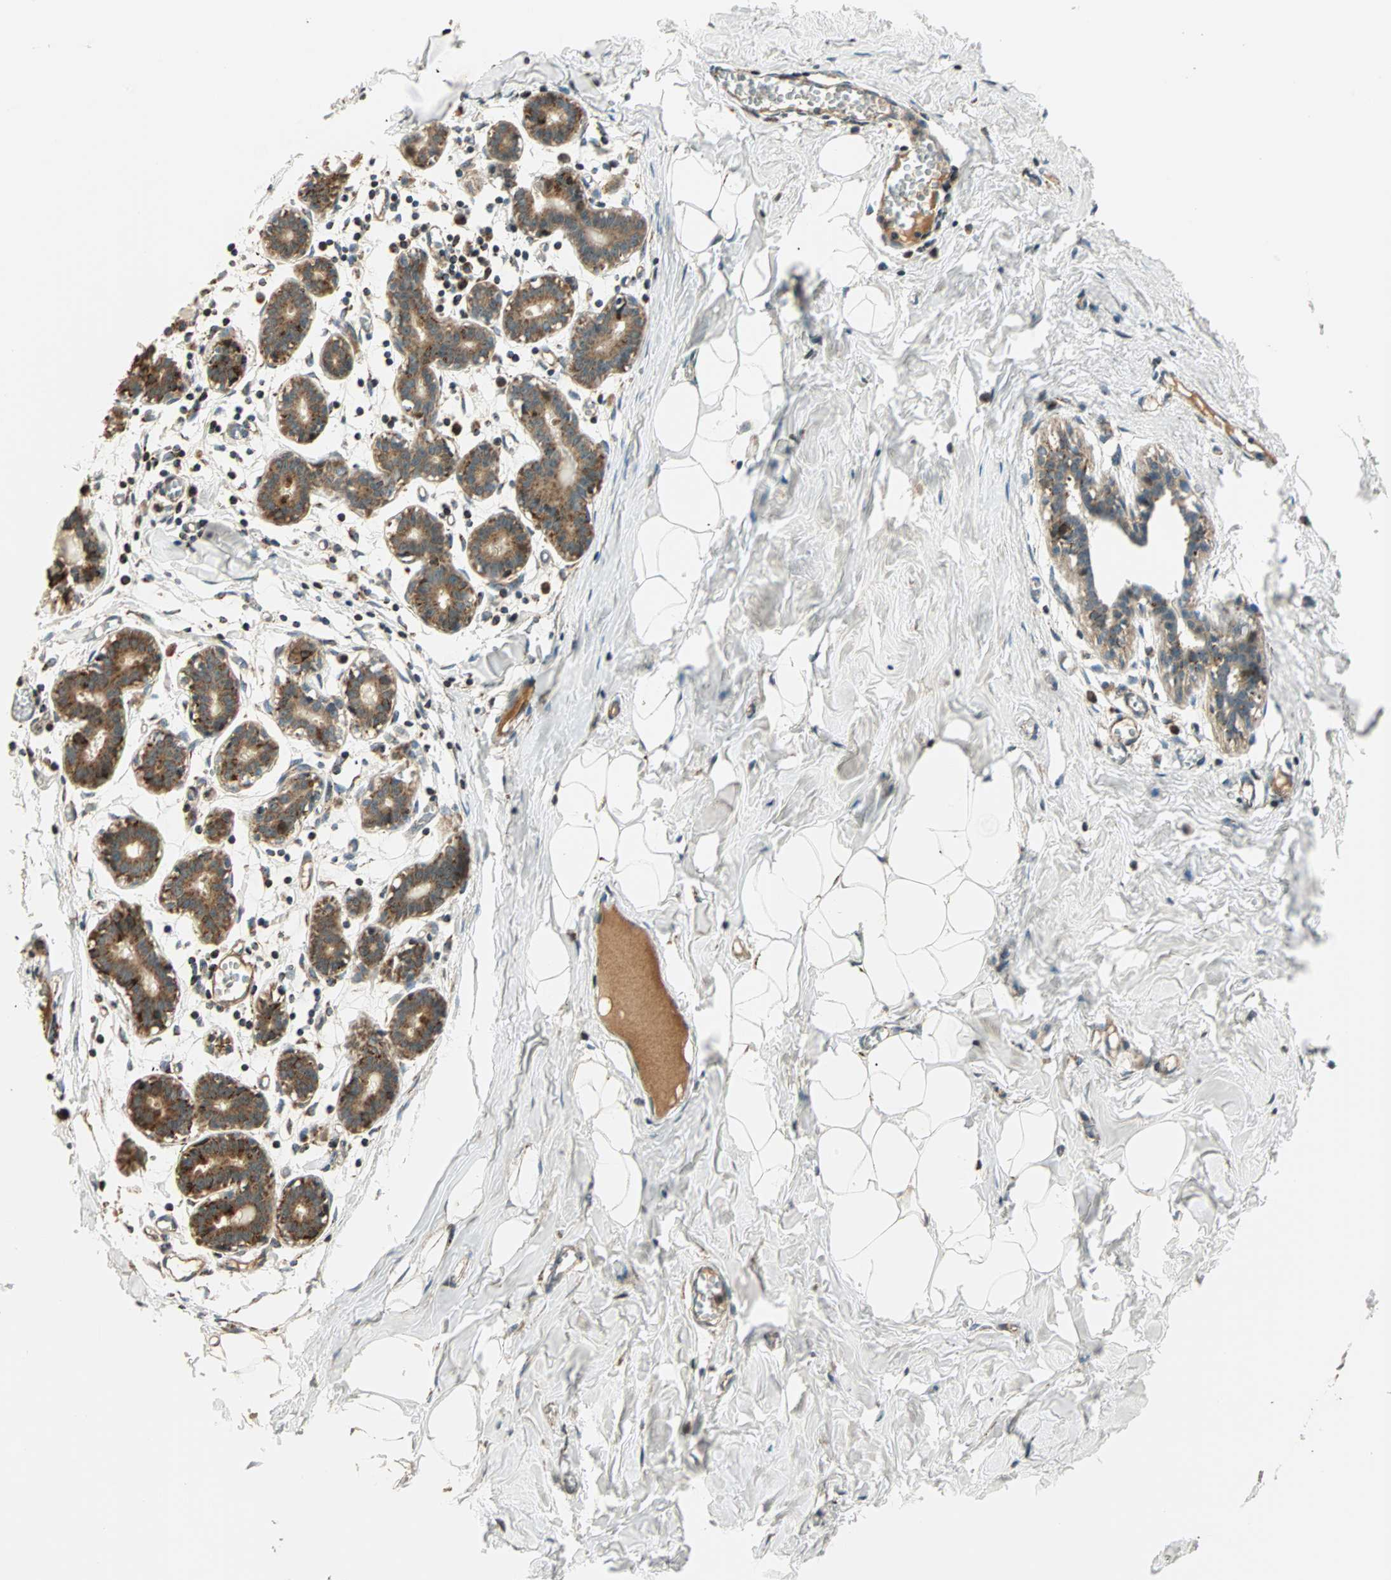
{"staining": {"intensity": "negative", "quantity": "none", "location": "none"}, "tissue": "breast", "cell_type": "Adipocytes", "image_type": "normal", "snomed": [{"axis": "morphology", "description": "Normal tissue, NOS"}, {"axis": "topography", "description": "Breast"}], "caption": "High magnification brightfield microscopy of normal breast stained with DAB (brown) and counterstained with hematoxylin (blue): adipocytes show no significant positivity. The staining is performed using DAB brown chromogen with nuclei counter-stained in using hematoxylin.", "gene": "SPRY4", "patient": {"sex": "female", "age": 27}}